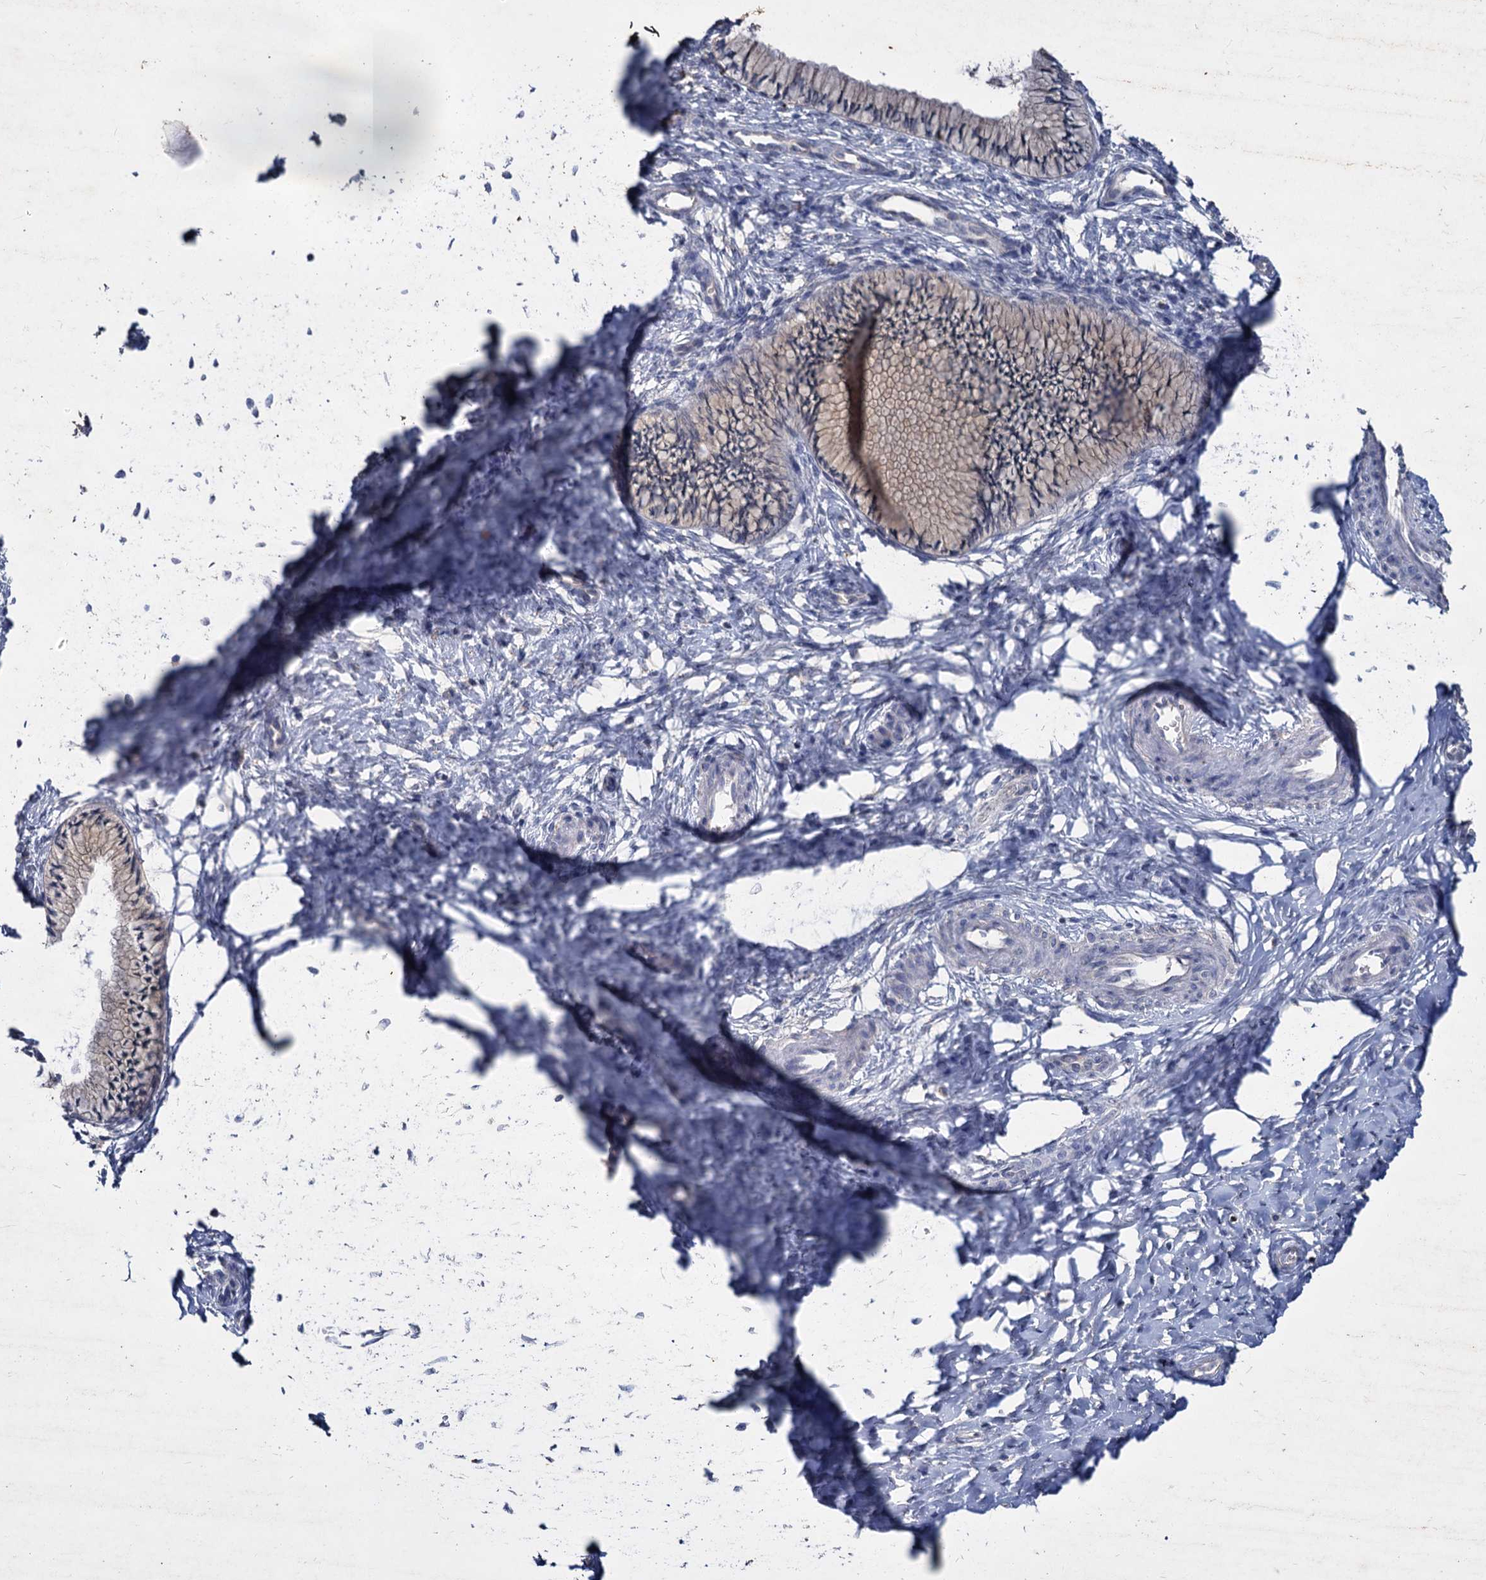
{"staining": {"intensity": "negative", "quantity": "none", "location": "none"}, "tissue": "cervix", "cell_type": "Glandular cells", "image_type": "normal", "snomed": [{"axis": "morphology", "description": "Normal tissue, NOS"}, {"axis": "topography", "description": "Cervix"}], "caption": "This photomicrograph is of benign cervix stained with IHC to label a protein in brown with the nuclei are counter-stained blue. There is no expression in glandular cells.", "gene": "ATP9A", "patient": {"sex": "female", "age": 36}}